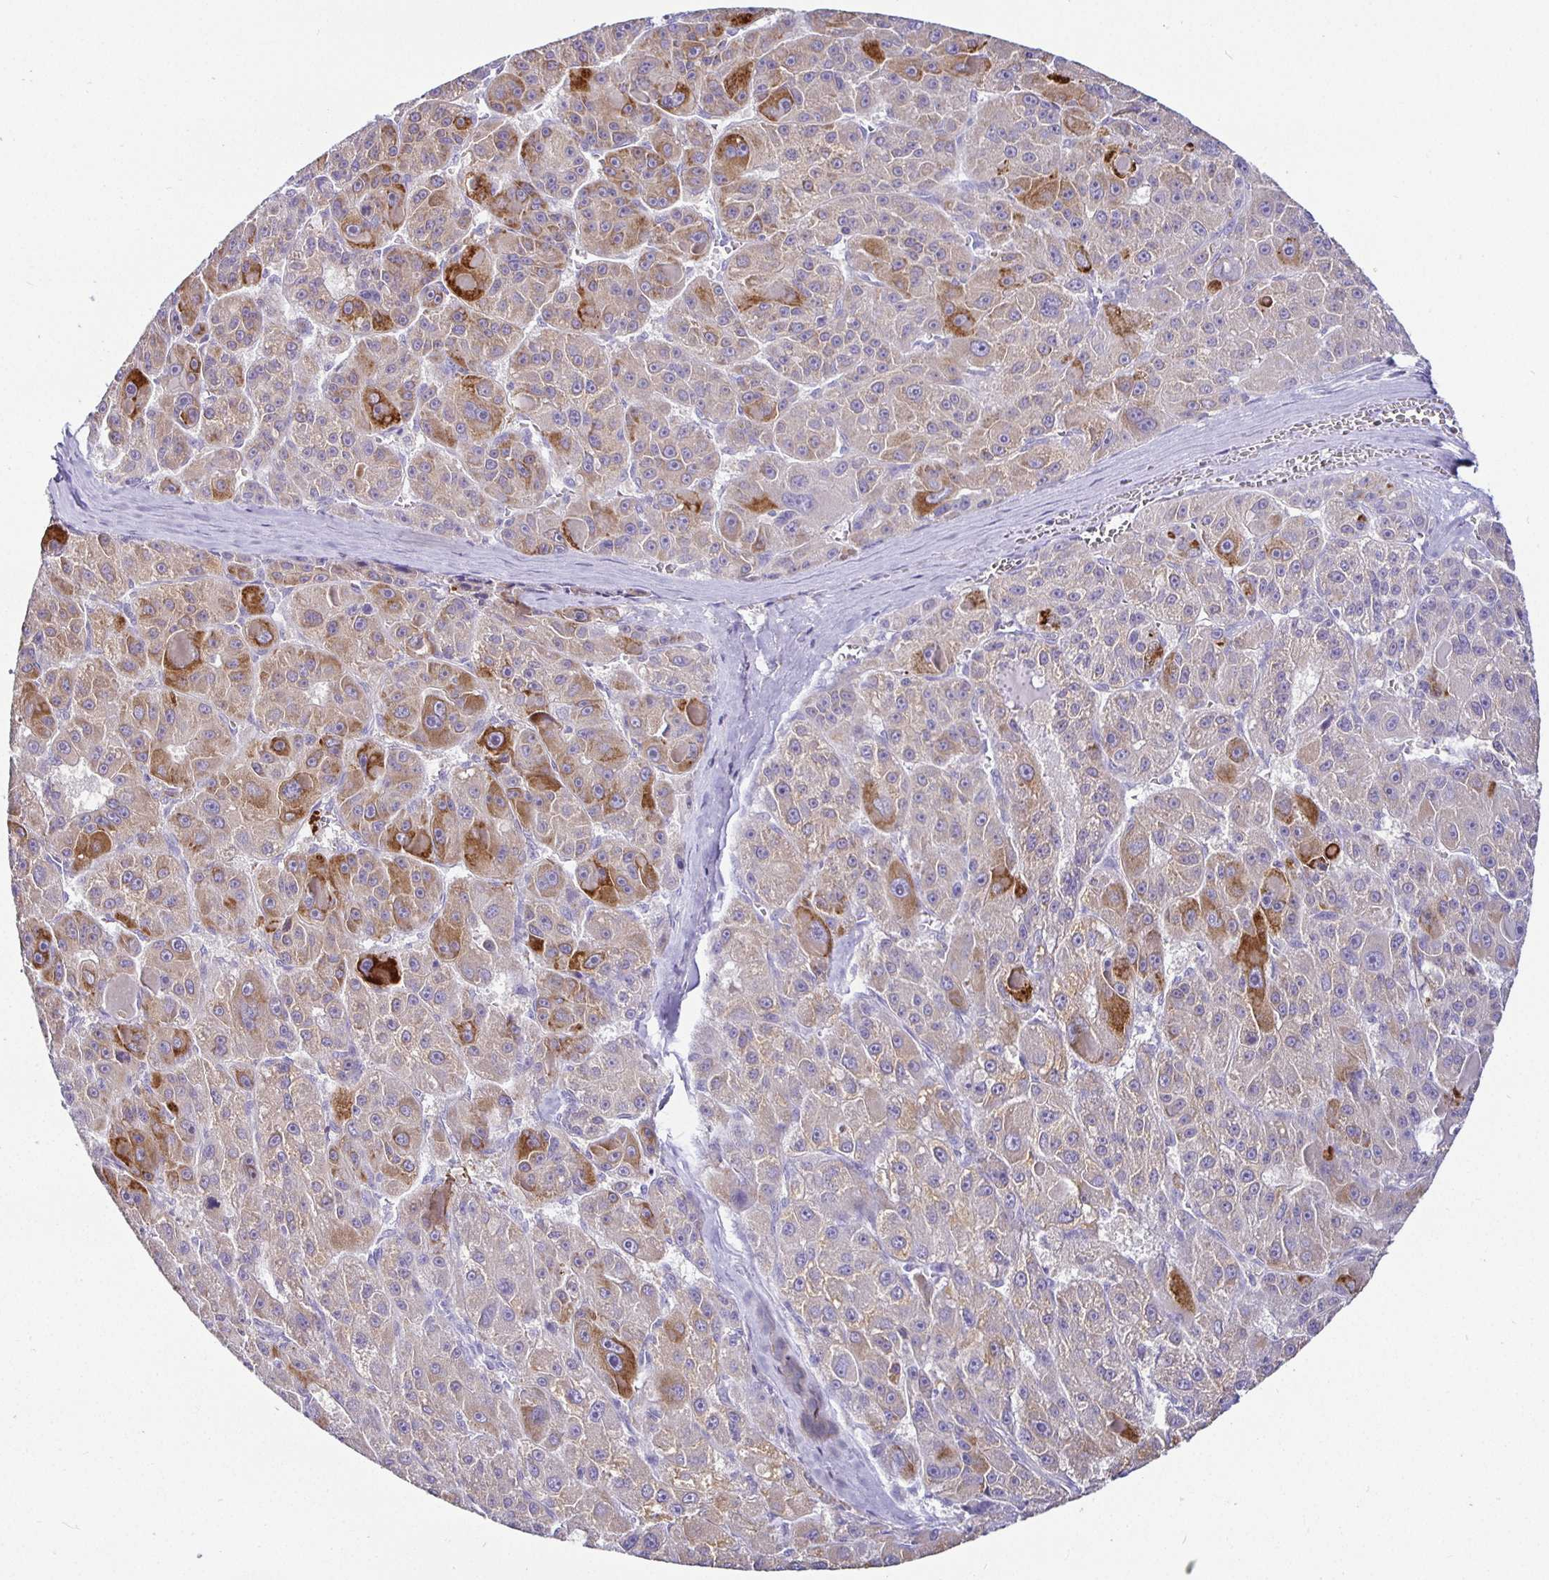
{"staining": {"intensity": "moderate", "quantity": "<25%", "location": "cytoplasmic/membranous"}, "tissue": "liver cancer", "cell_type": "Tumor cells", "image_type": "cancer", "snomed": [{"axis": "morphology", "description": "Carcinoma, Hepatocellular, NOS"}, {"axis": "topography", "description": "Liver"}], "caption": "DAB (3,3'-diaminobenzidine) immunohistochemical staining of liver cancer (hepatocellular carcinoma) shows moderate cytoplasmic/membranous protein expression in about <25% of tumor cells.", "gene": "SIRPA", "patient": {"sex": "male", "age": 76}}